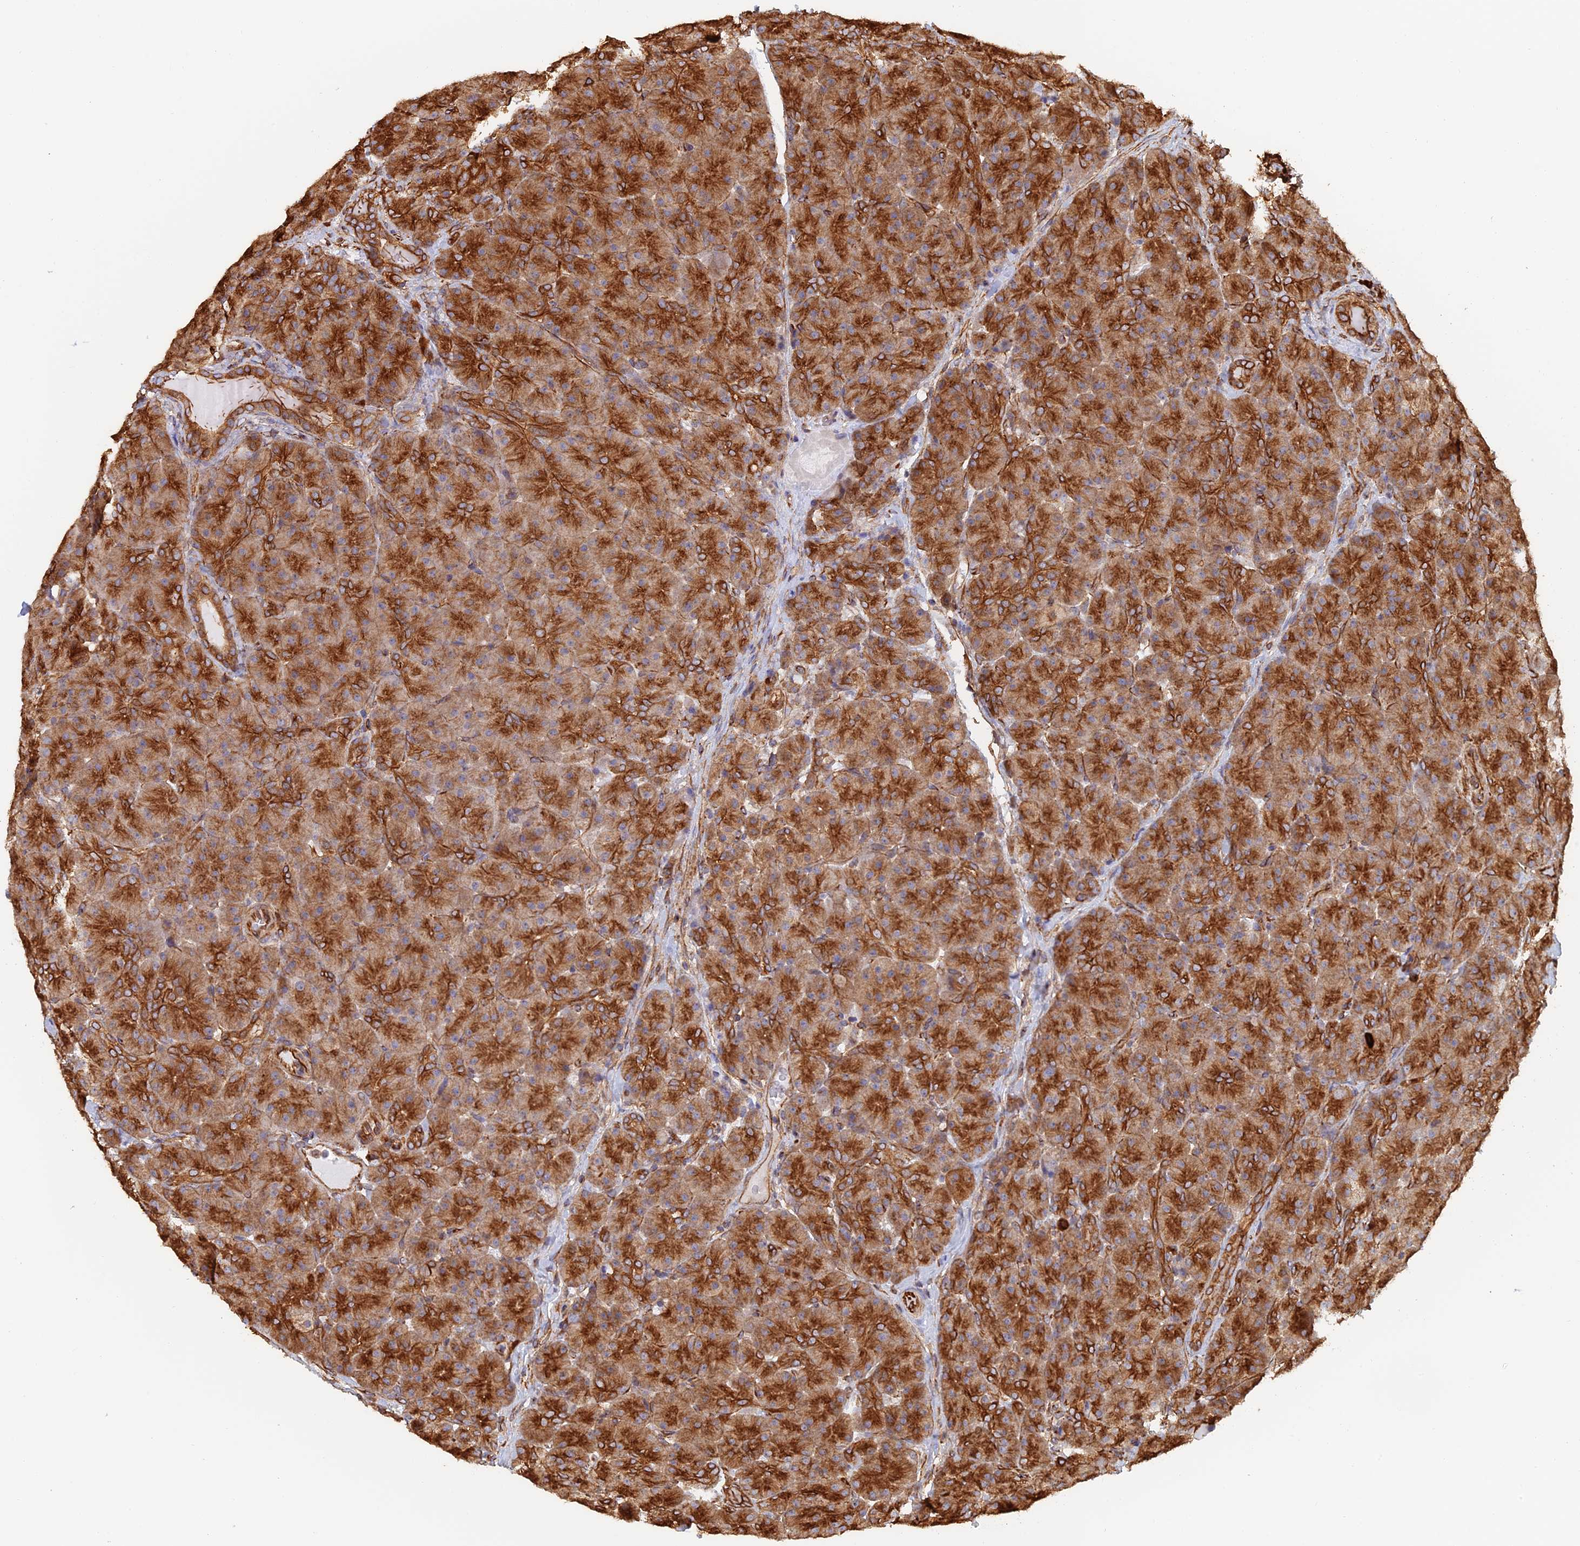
{"staining": {"intensity": "strong", "quantity": ">75%", "location": "cytoplasmic/membranous"}, "tissue": "pancreas", "cell_type": "Exocrine glandular cells", "image_type": "normal", "snomed": [{"axis": "morphology", "description": "Normal tissue, NOS"}, {"axis": "topography", "description": "Pancreas"}], "caption": "DAB immunohistochemical staining of normal human pancreas demonstrates strong cytoplasmic/membranous protein positivity in approximately >75% of exocrine glandular cells. (Brightfield microscopy of DAB IHC at high magnification).", "gene": "WBP11", "patient": {"sex": "male", "age": 66}}